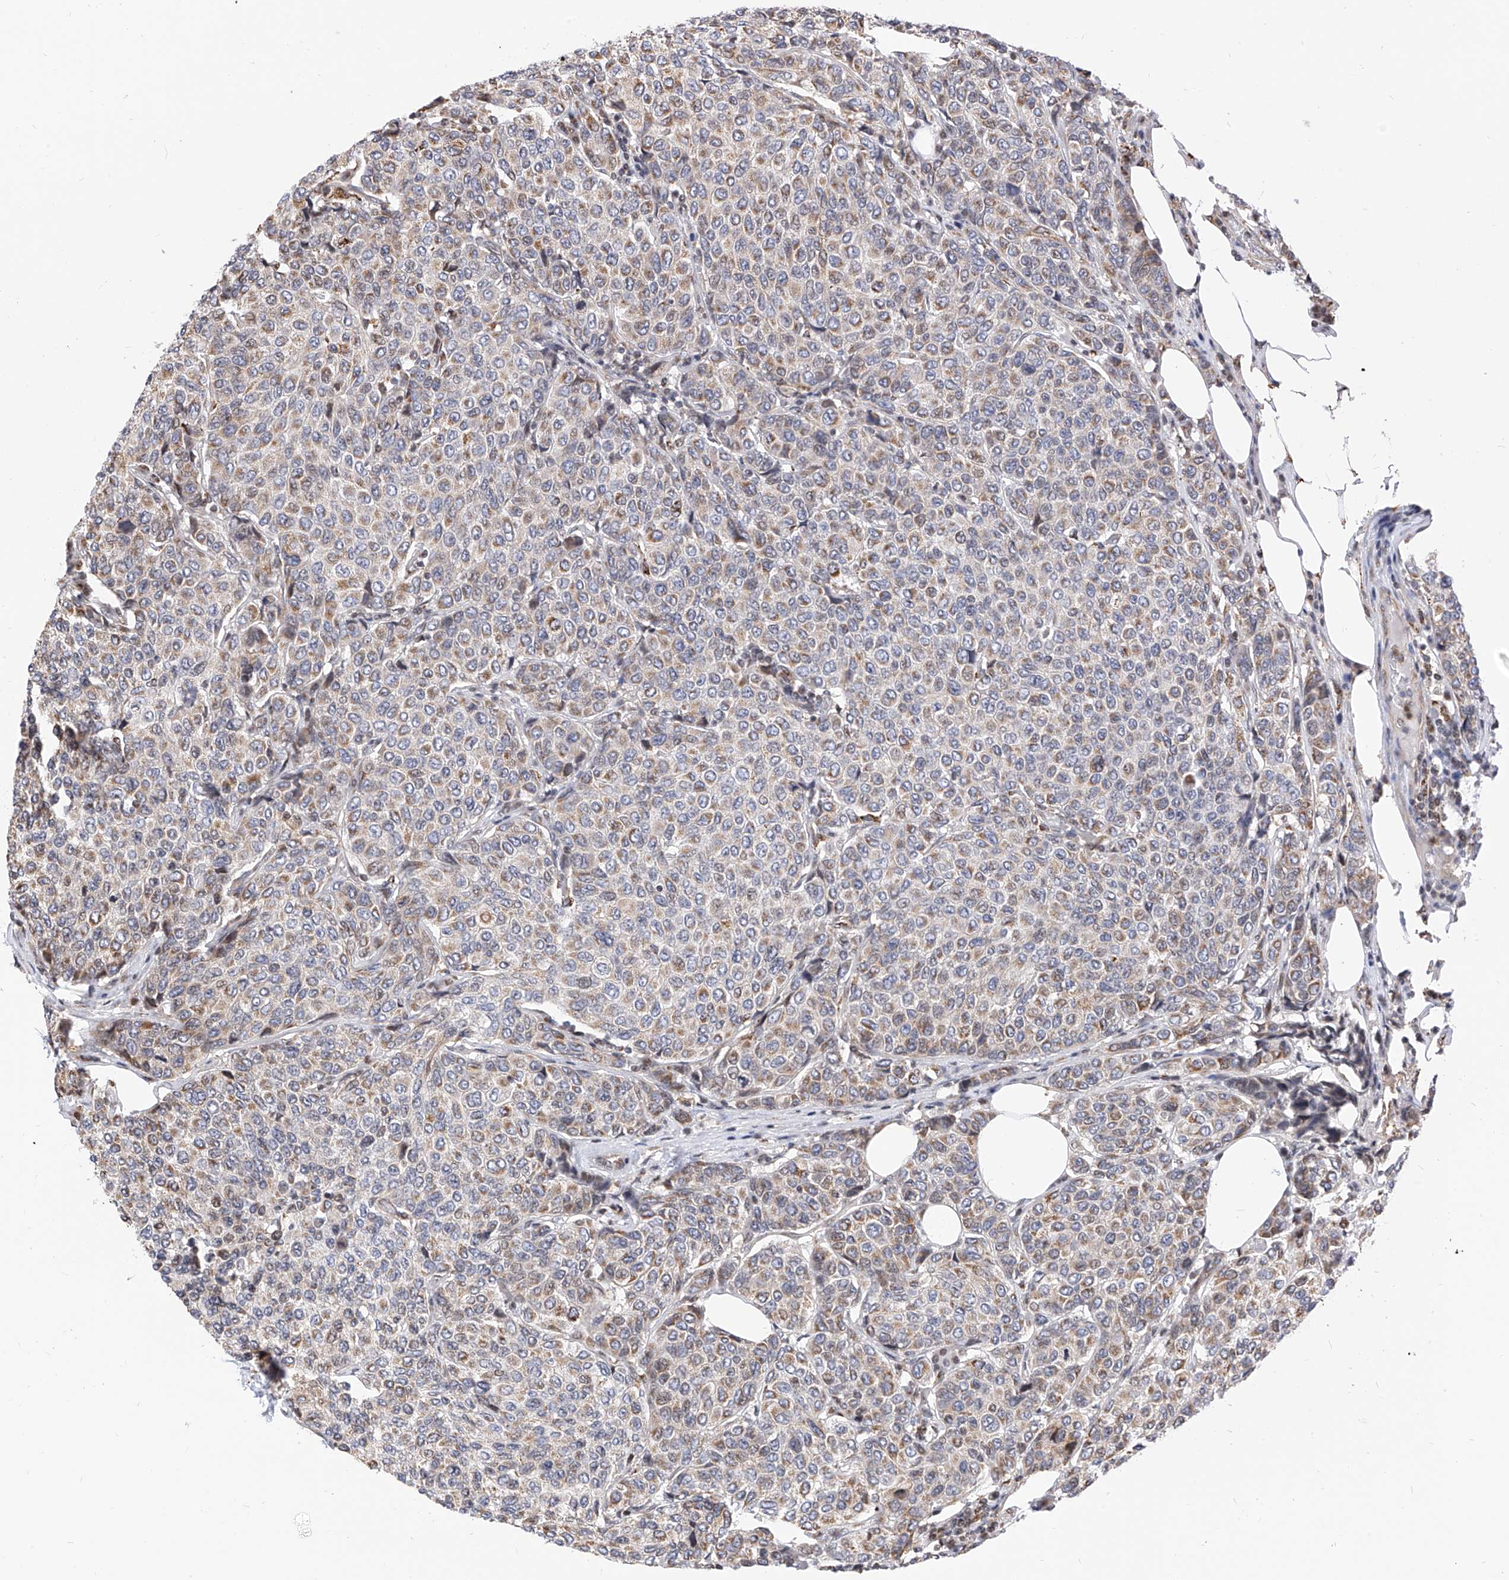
{"staining": {"intensity": "moderate", "quantity": ">75%", "location": "cytoplasmic/membranous"}, "tissue": "breast cancer", "cell_type": "Tumor cells", "image_type": "cancer", "snomed": [{"axis": "morphology", "description": "Duct carcinoma"}, {"axis": "topography", "description": "Breast"}], "caption": "This is an image of immunohistochemistry (IHC) staining of invasive ductal carcinoma (breast), which shows moderate staining in the cytoplasmic/membranous of tumor cells.", "gene": "TTLL8", "patient": {"sex": "female", "age": 55}}